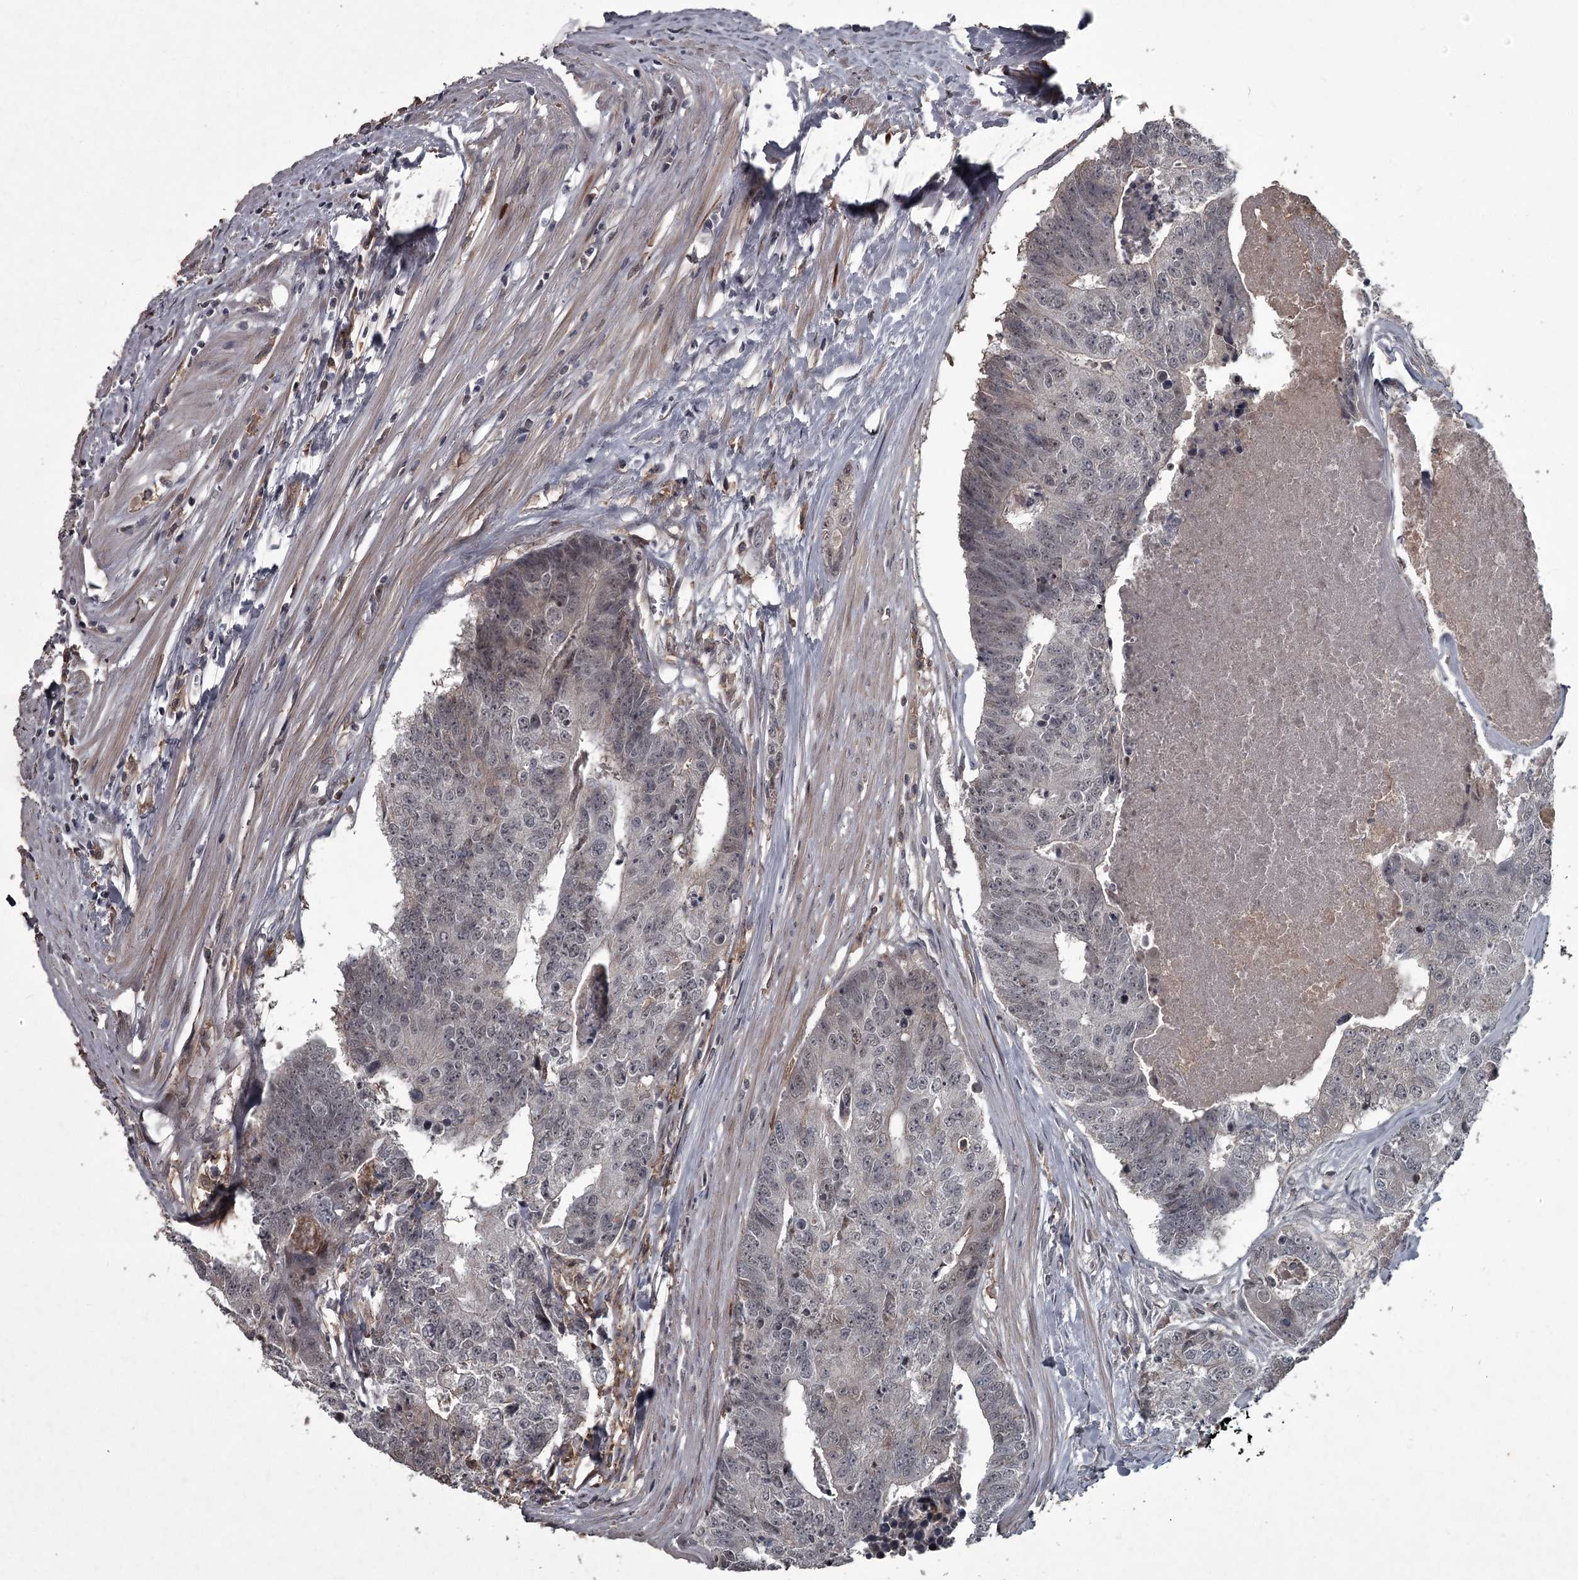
{"staining": {"intensity": "weak", "quantity": "25%-75%", "location": "nuclear"}, "tissue": "colorectal cancer", "cell_type": "Tumor cells", "image_type": "cancer", "snomed": [{"axis": "morphology", "description": "Adenocarcinoma, NOS"}, {"axis": "topography", "description": "Colon"}], "caption": "IHC image of human colorectal adenocarcinoma stained for a protein (brown), which displays low levels of weak nuclear expression in about 25%-75% of tumor cells.", "gene": "FLVCR2", "patient": {"sex": "female", "age": 67}}